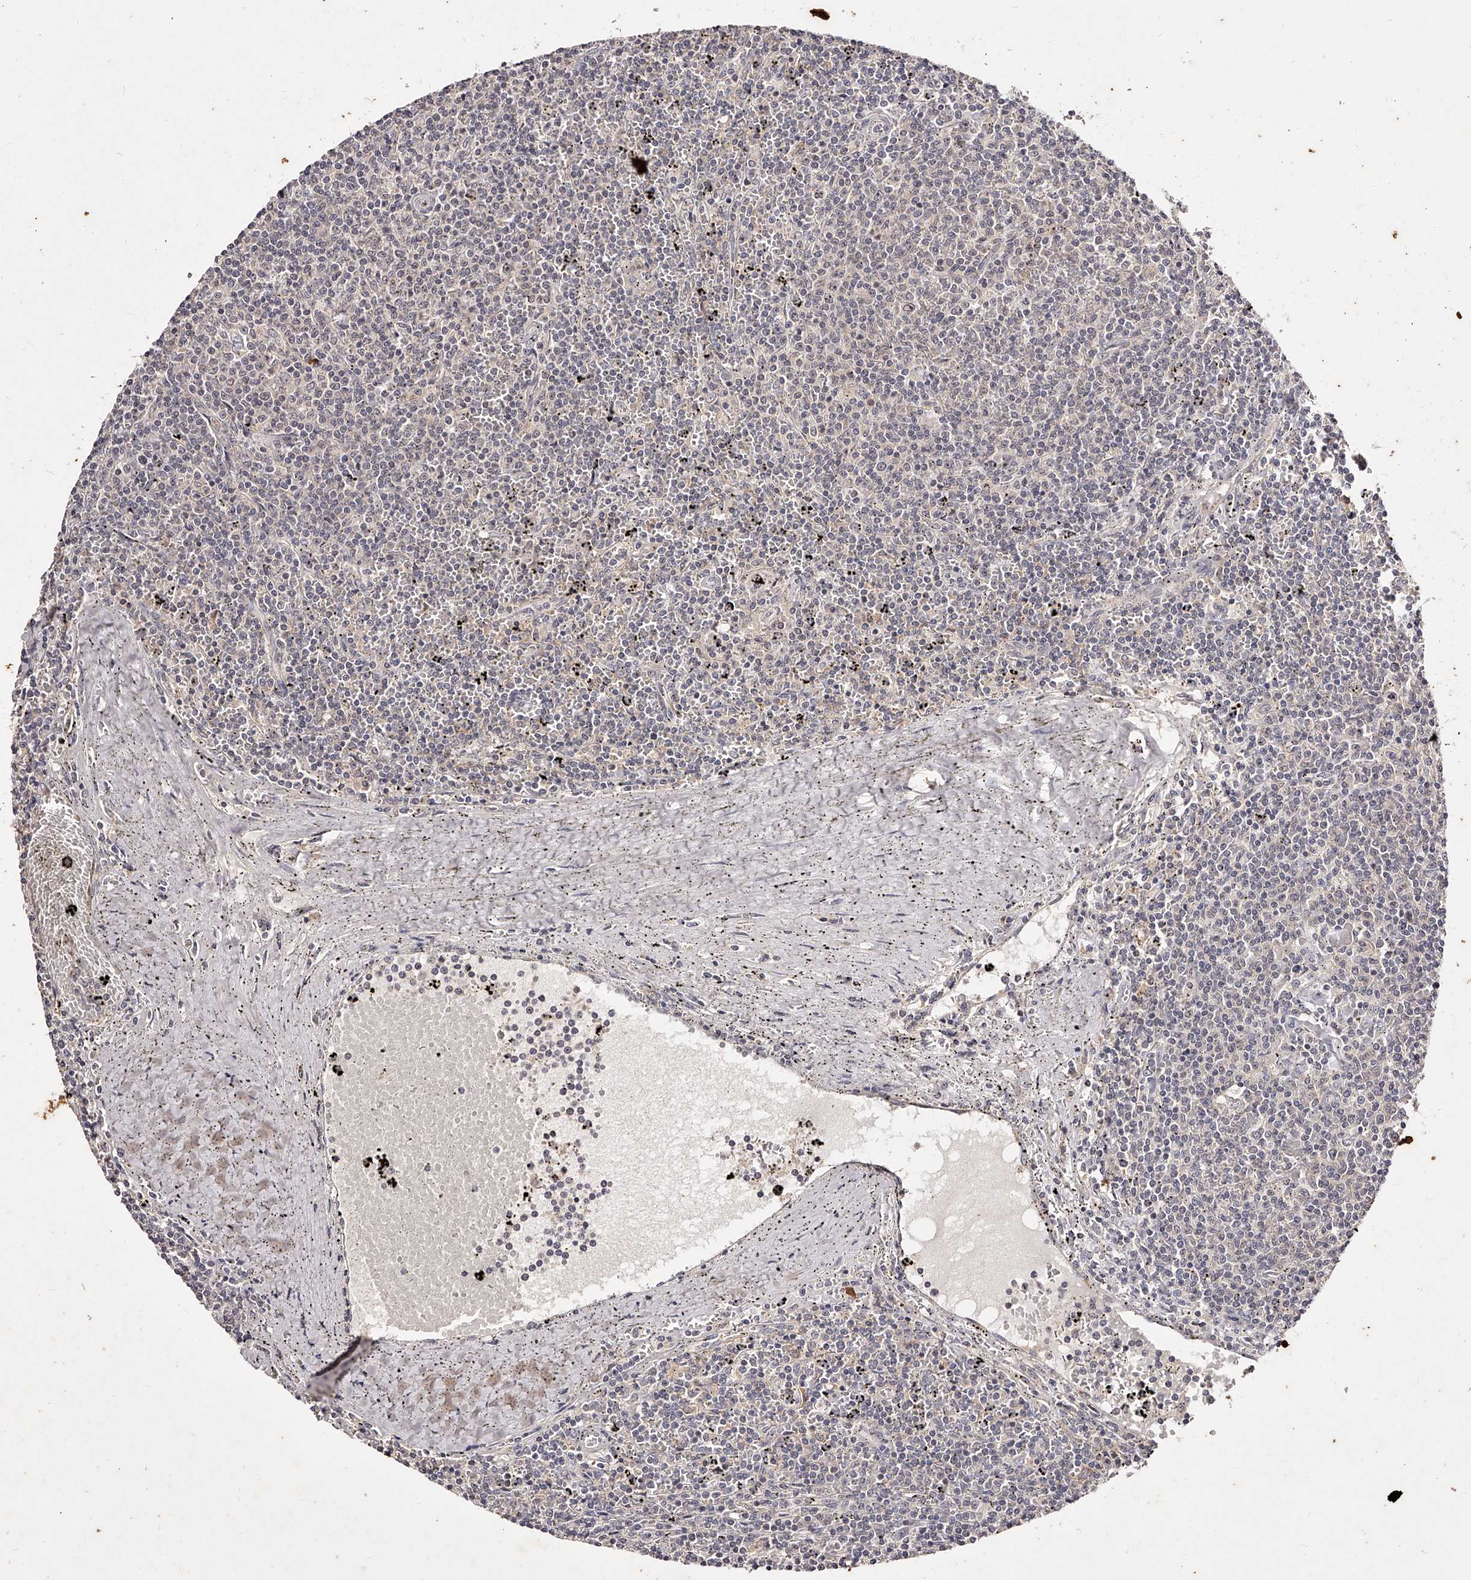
{"staining": {"intensity": "negative", "quantity": "none", "location": "none"}, "tissue": "lymphoma", "cell_type": "Tumor cells", "image_type": "cancer", "snomed": [{"axis": "morphology", "description": "Malignant lymphoma, non-Hodgkin's type, Low grade"}, {"axis": "topography", "description": "Spleen"}], "caption": "This is an IHC histopathology image of lymphoma. There is no positivity in tumor cells.", "gene": "PHACTR1", "patient": {"sex": "female", "age": 50}}